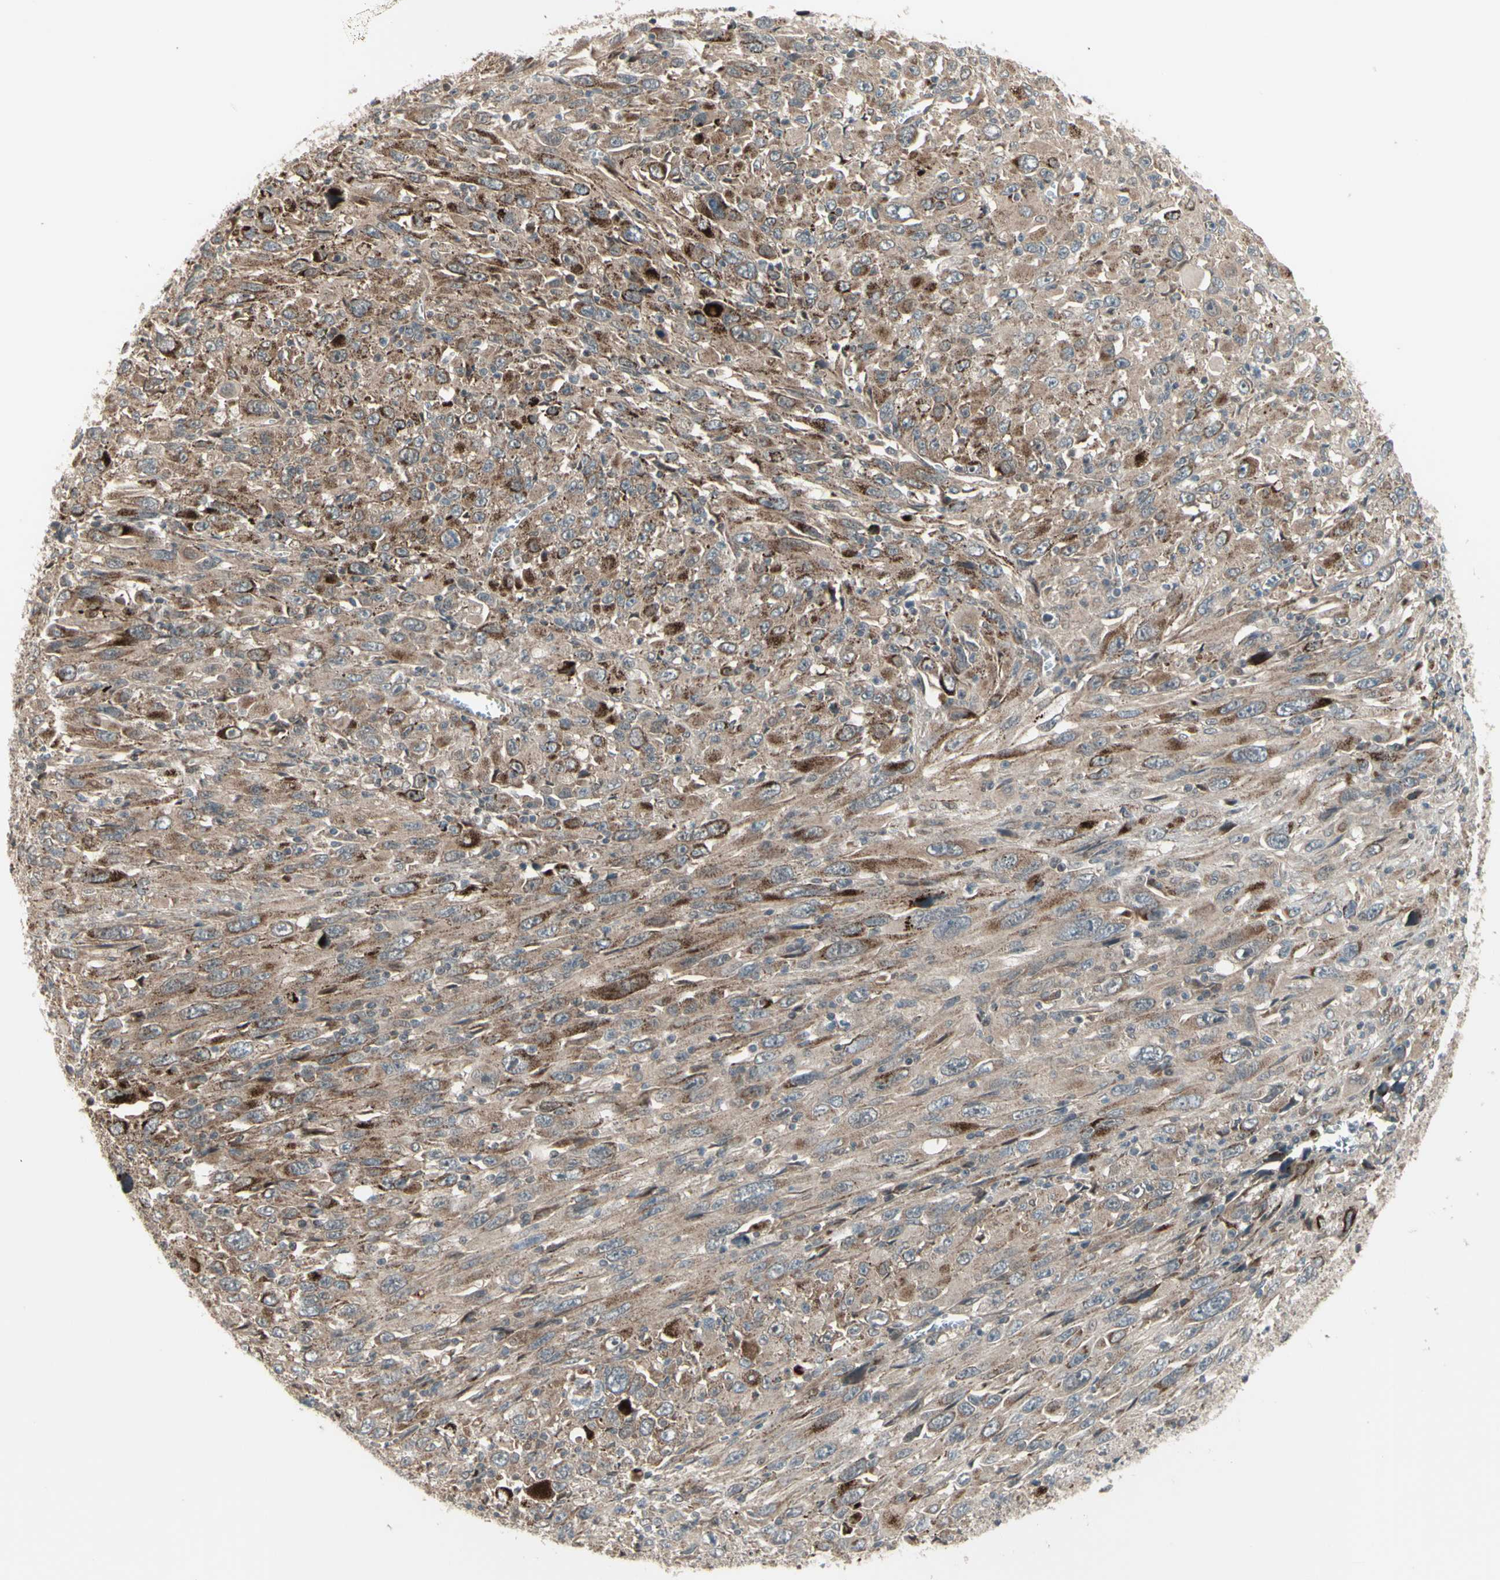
{"staining": {"intensity": "moderate", "quantity": ">75%", "location": "cytoplasmic/membranous"}, "tissue": "melanoma", "cell_type": "Tumor cells", "image_type": "cancer", "snomed": [{"axis": "morphology", "description": "Malignant melanoma, Metastatic site"}, {"axis": "topography", "description": "Skin"}], "caption": "The immunohistochemical stain labels moderate cytoplasmic/membranous expression in tumor cells of malignant melanoma (metastatic site) tissue. (Stains: DAB in brown, nuclei in blue, Microscopy: brightfield microscopy at high magnification).", "gene": "OSTM1", "patient": {"sex": "female", "age": 56}}